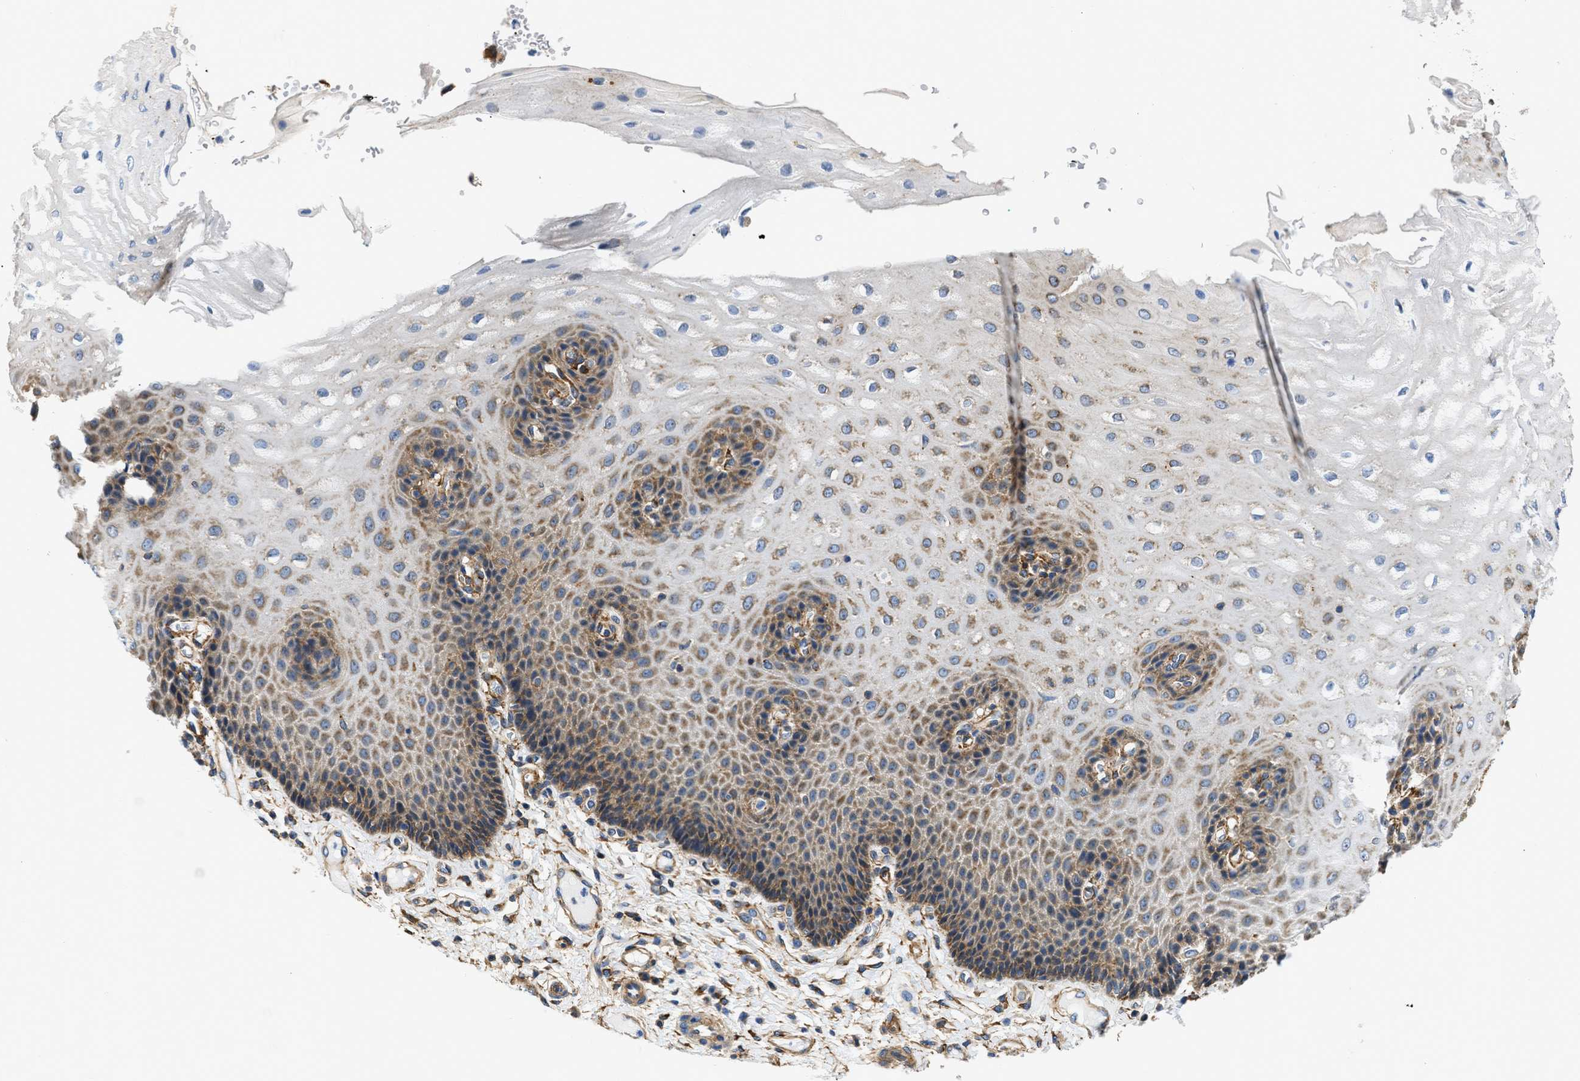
{"staining": {"intensity": "moderate", "quantity": "25%-75%", "location": "cytoplasmic/membranous"}, "tissue": "esophagus", "cell_type": "Squamous epithelial cells", "image_type": "normal", "snomed": [{"axis": "morphology", "description": "Normal tissue, NOS"}, {"axis": "topography", "description": "Esophagus"}], "caption": "DAB (3,3'-diaminobenzidine) immunohistochemical staining of benign esophagus reveals moderate cytoplasmic/membranous protein expression in approximately 25%-75% of squamous epithelial cells. Nuclei are stained in blue.", "gene": "SEPTIN2", "patient": {"sex": "male", "age": 54}}